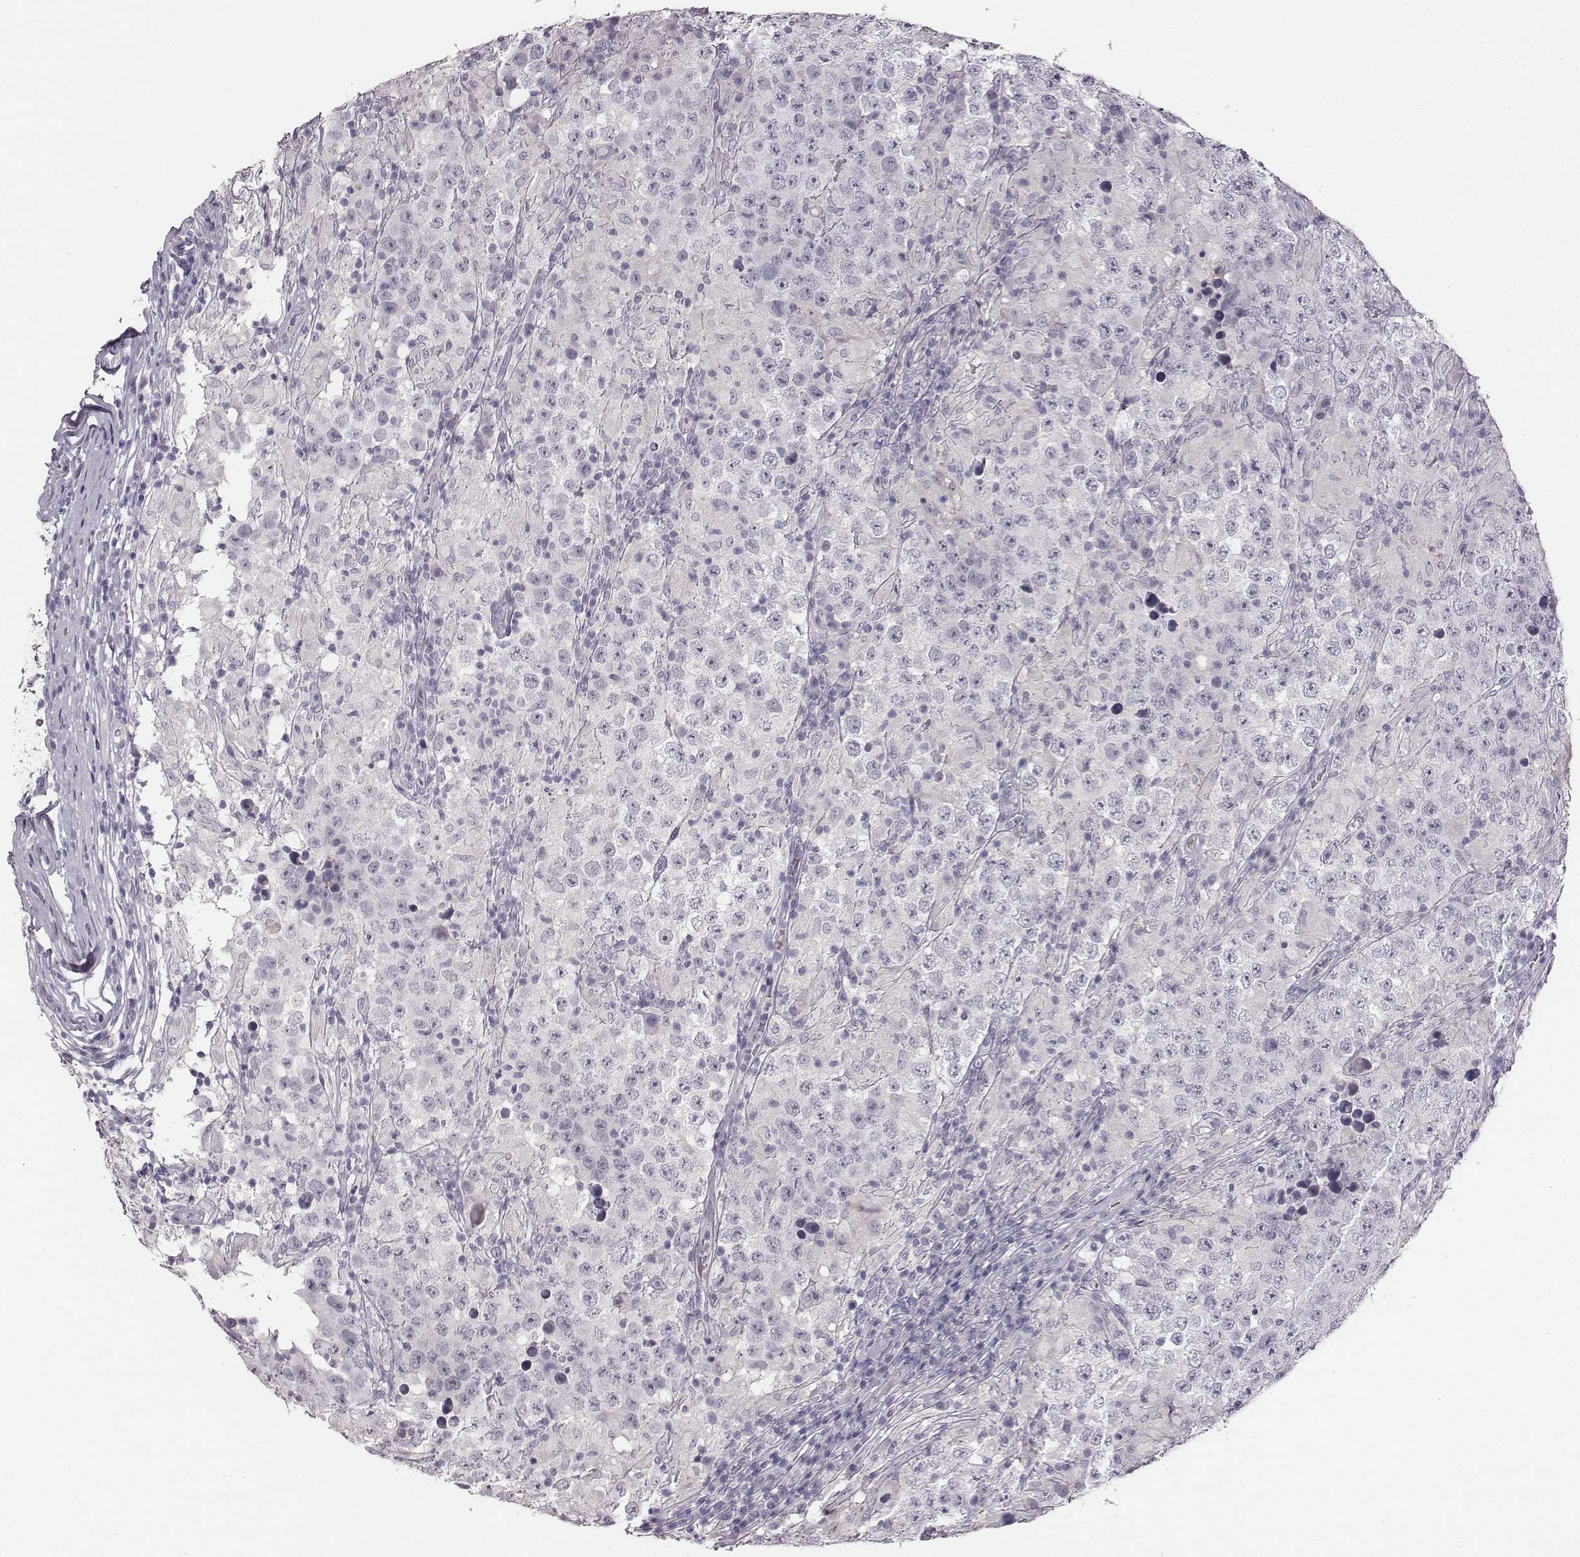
{"staining": {"intensity": "negative", "quantity": "none", "location": "none"}, "tissue": "testis cancer", "cell_type": "Tumor cells", "image_type": "cancer", "snomed": [{"axis": "morphology", "description": "Seminoma, NOS"}, {"axis": "morphology", "description": "Carcinoma, Embryonal, NOS"}, {"axis": "topography", "description": "Testis"}], "caption": "Immunohistochemistry (IHC) image of human testis cancer (seminoma) stained for a protein (brown), which exhibits no expression in tumor cells. Nuclei are stained in blue.", "gene": "ADAM7", "patient": {"sex": "male", "age": 41}}